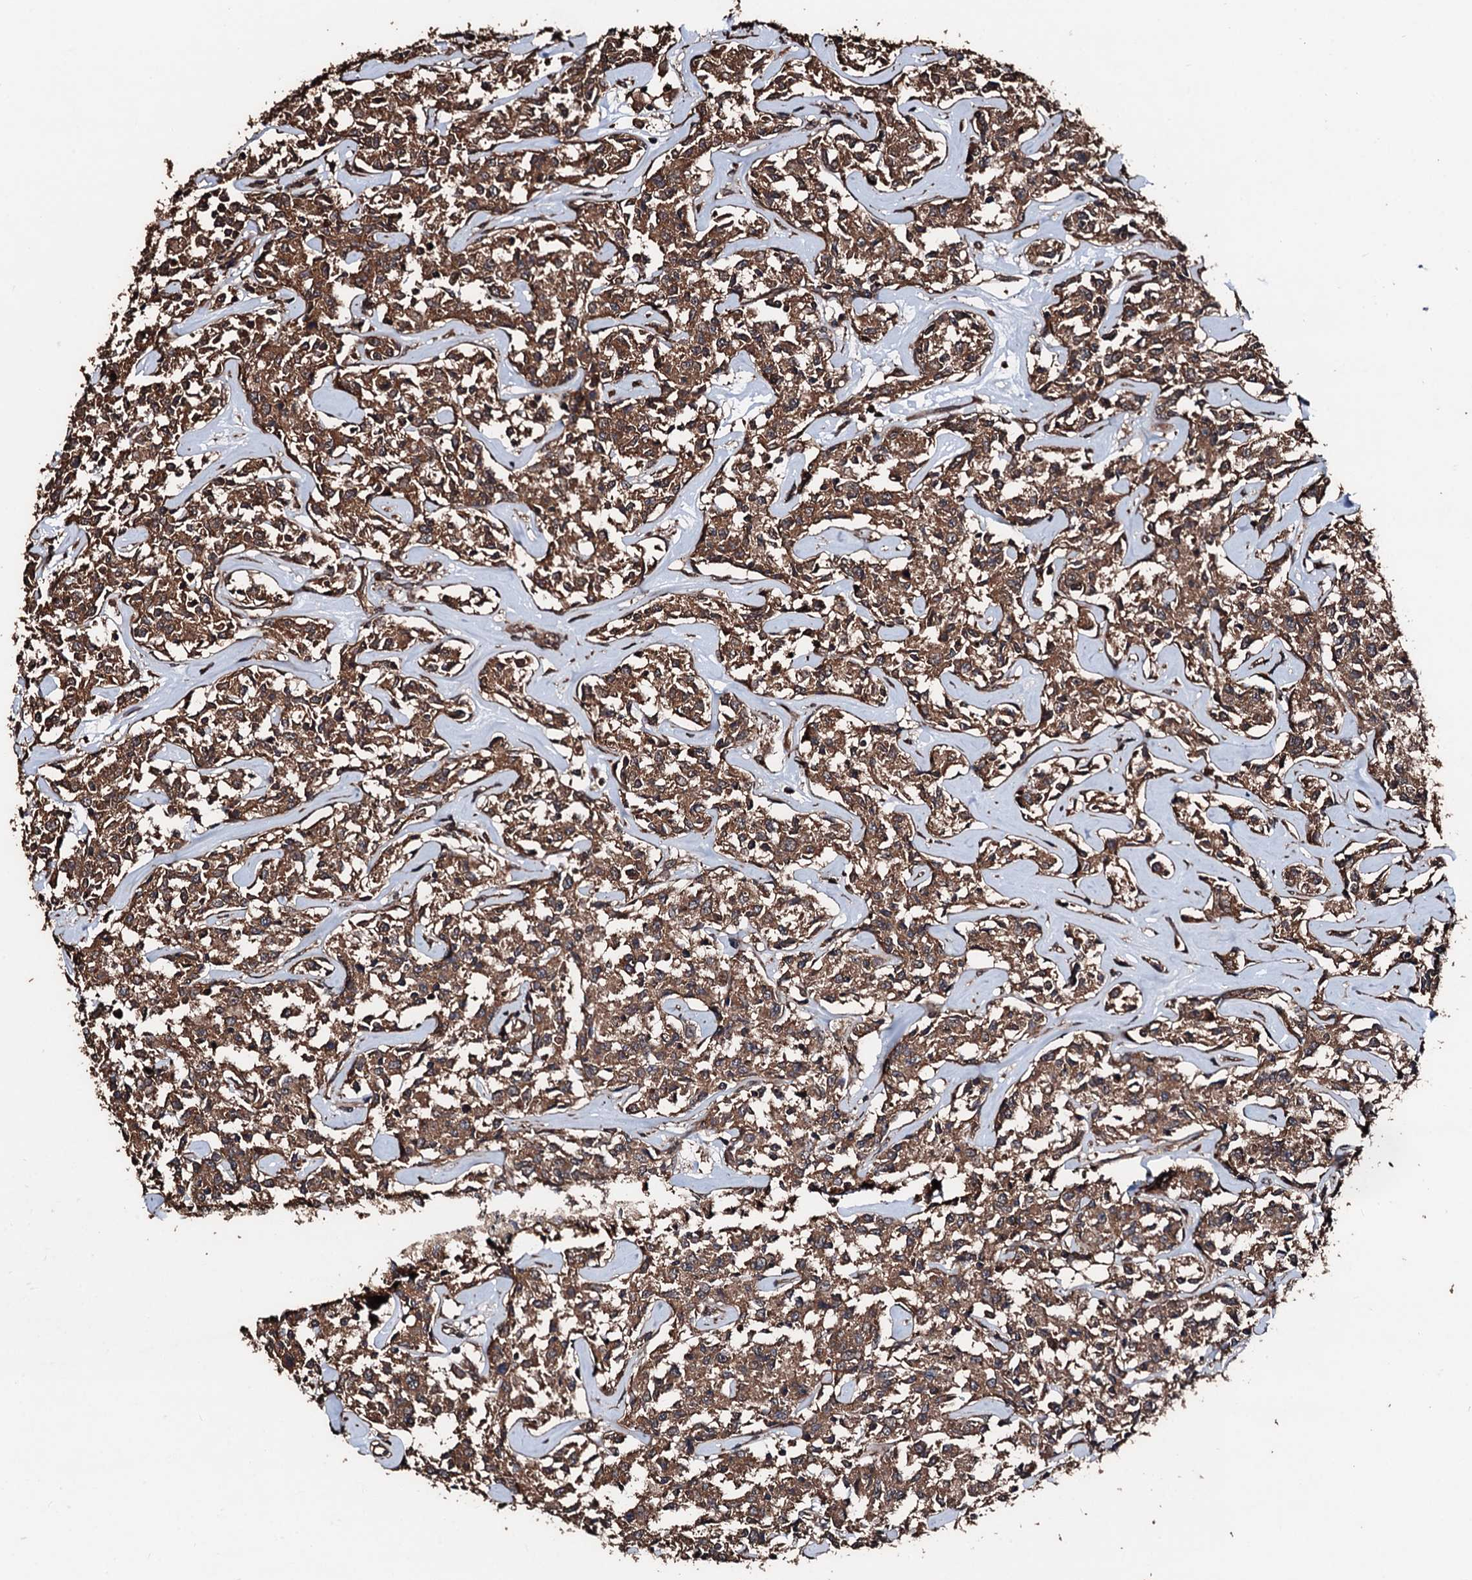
{"staining": {"intensity": "moderate", "quantity": ">75%", "location": "cytoplasmic/membranous"}, "tissue": "lymphoma", "cell_type": "Tumor cells", "image_type": "cancer", "snomed": [{"axis": "morphology", "description": "Malignant lymphoma, non-Hodgkin's type, Low grade"}, {"axis": "topography", "description": "Small intestine"}], "caption": "High-magnification brightfield microscopy of low-grade malignant lymphoma, non-Hodgkin's type stained with DAB (brown) and counterstained with hematoxylin (blue). tumor cells exhibit moderate cytoplasmic/membranous staining is seen in about>75% of cells. Nuclei are stained in blue.", "gene": "KIF18A", "patient": {"sex": "female", "age": 59}}